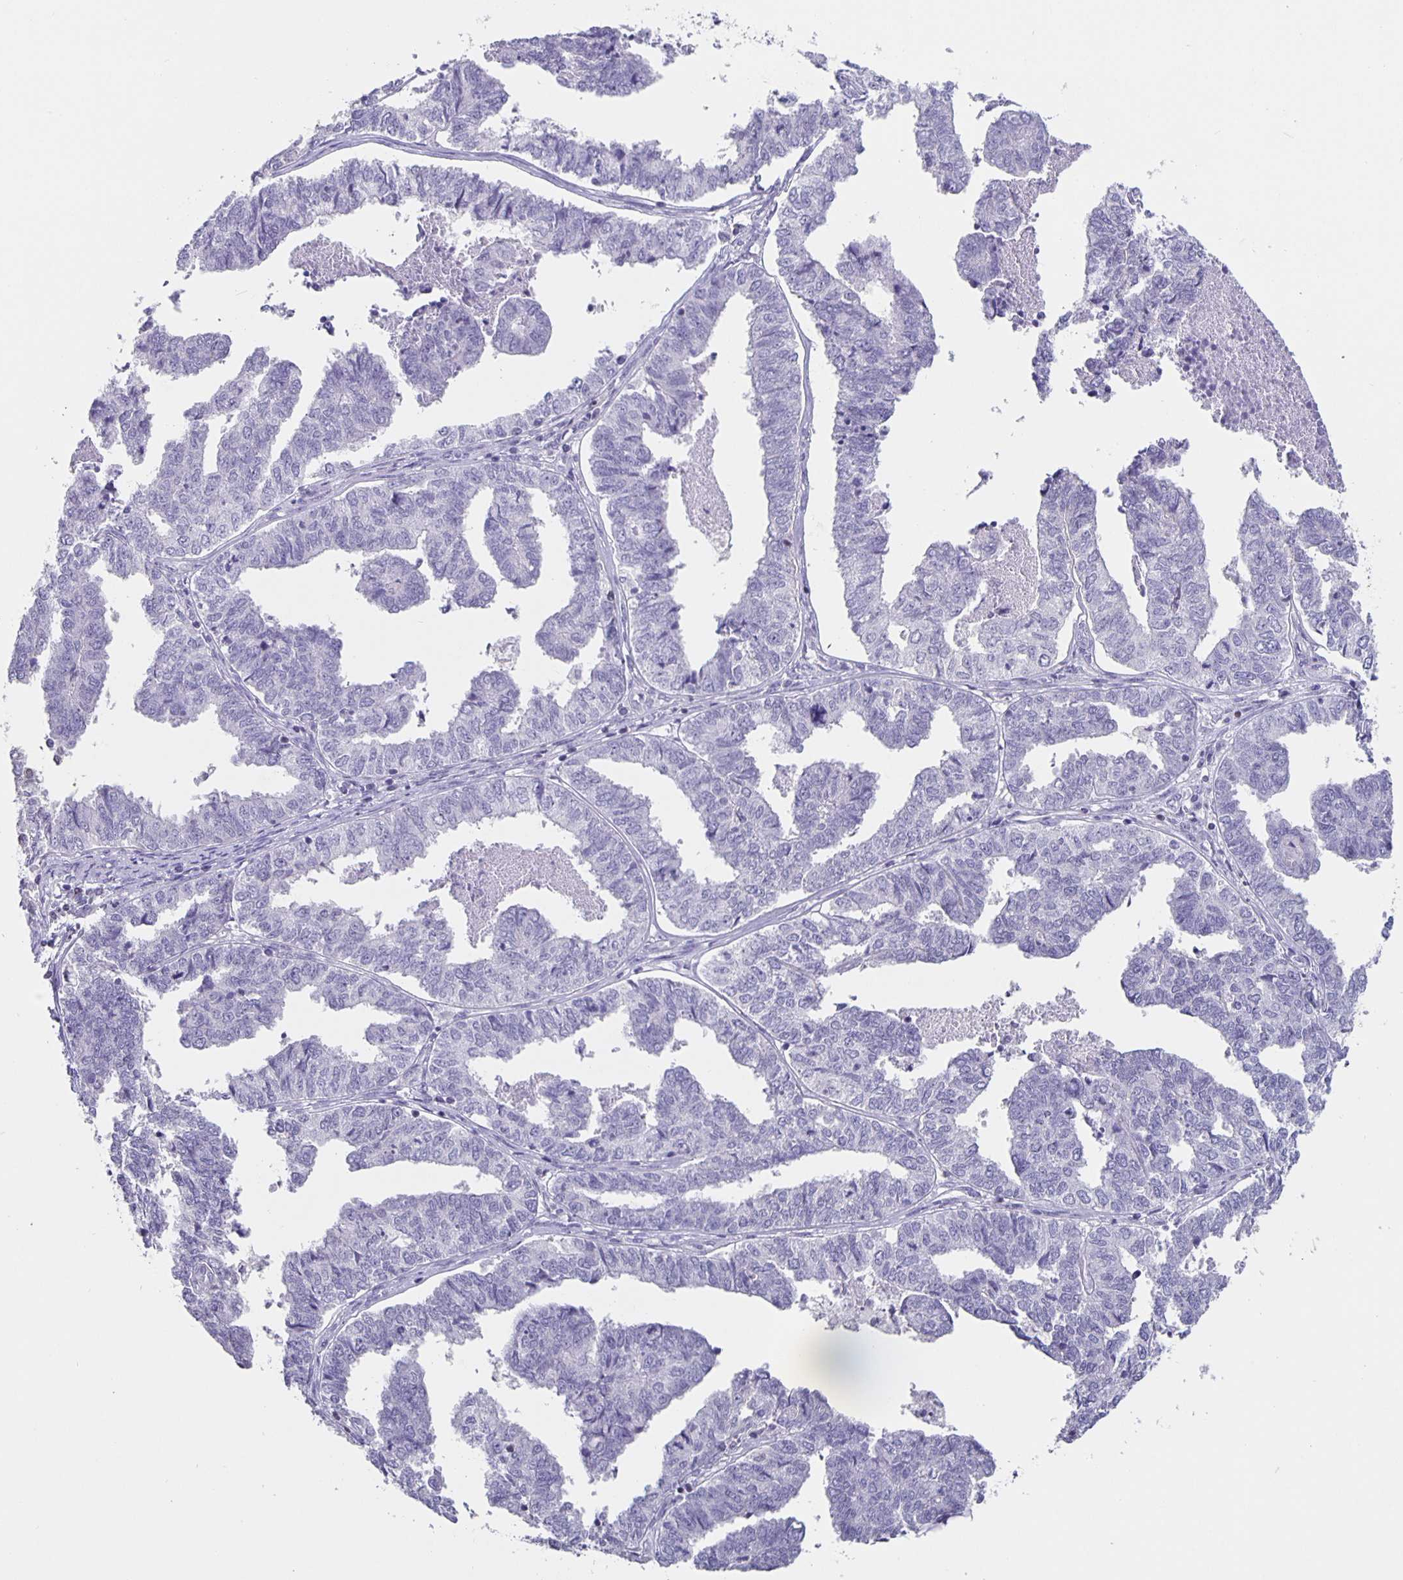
{"staining": {"intensity": "negative", "quantity": "none", "location": "none"}, "tissue": "endometrial cancer", "cell_type": "Tumor cells", "image_type": "cancer", "snomed": [{"axis": "morphology", "description": "Adenocarcinoma, NOS"}, {"axis": "topography", "description": "Endometrium"}], "caption": "Protein analysis of endometrial cancer shows no significant expression in tumor cells. (DAB (3,3'-diaminobenzidine) IHC with hematoxylin counter stain).", "gene": "SATB2", "patient": {"sex": "female", "age": 73}}